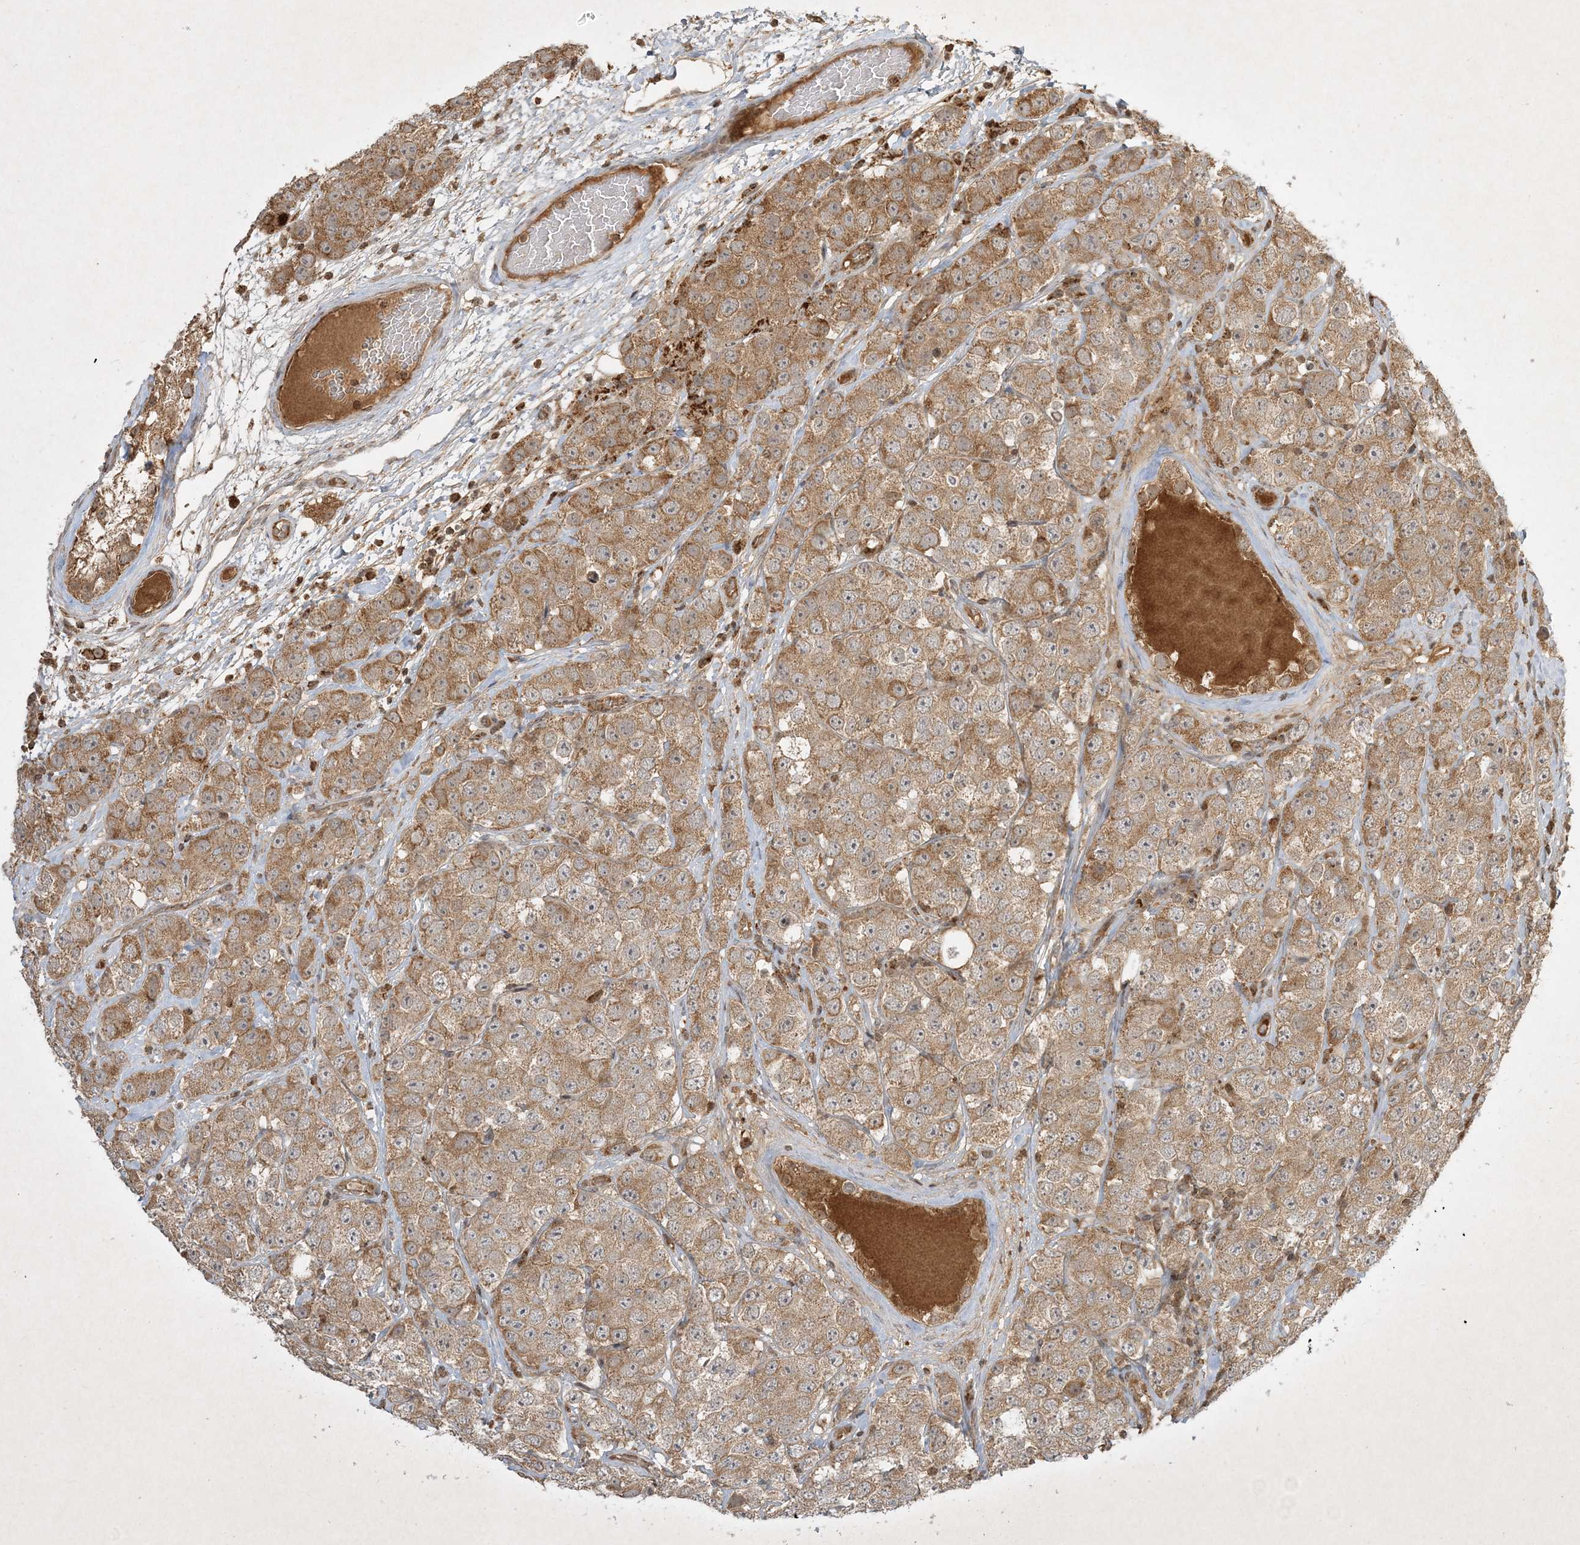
{"staining": {"intensity": "weak", "quantity": ">75%", "location": "cytoplasmic/membranous"}, "tissue": "testis cancer", "cell_type": "Tumor cells", "image_type": "cancer", "snomed": [{"axis": "morphology", "description": "Seminoma, NOS"}, {"axis": "topography", "description": "Testis"}], "caption": "Immunohistochemical staining of testis cancer shows low levels of weak cytoplasmic/membranous protein positivity in approximately >75% of tumor cells. (DAB (3,3'-diaminobenzidine) IHC with brightfield microscopy, high magnification).", "gene": "PLTP", "patient": {"sex": "male", "age": 28}}